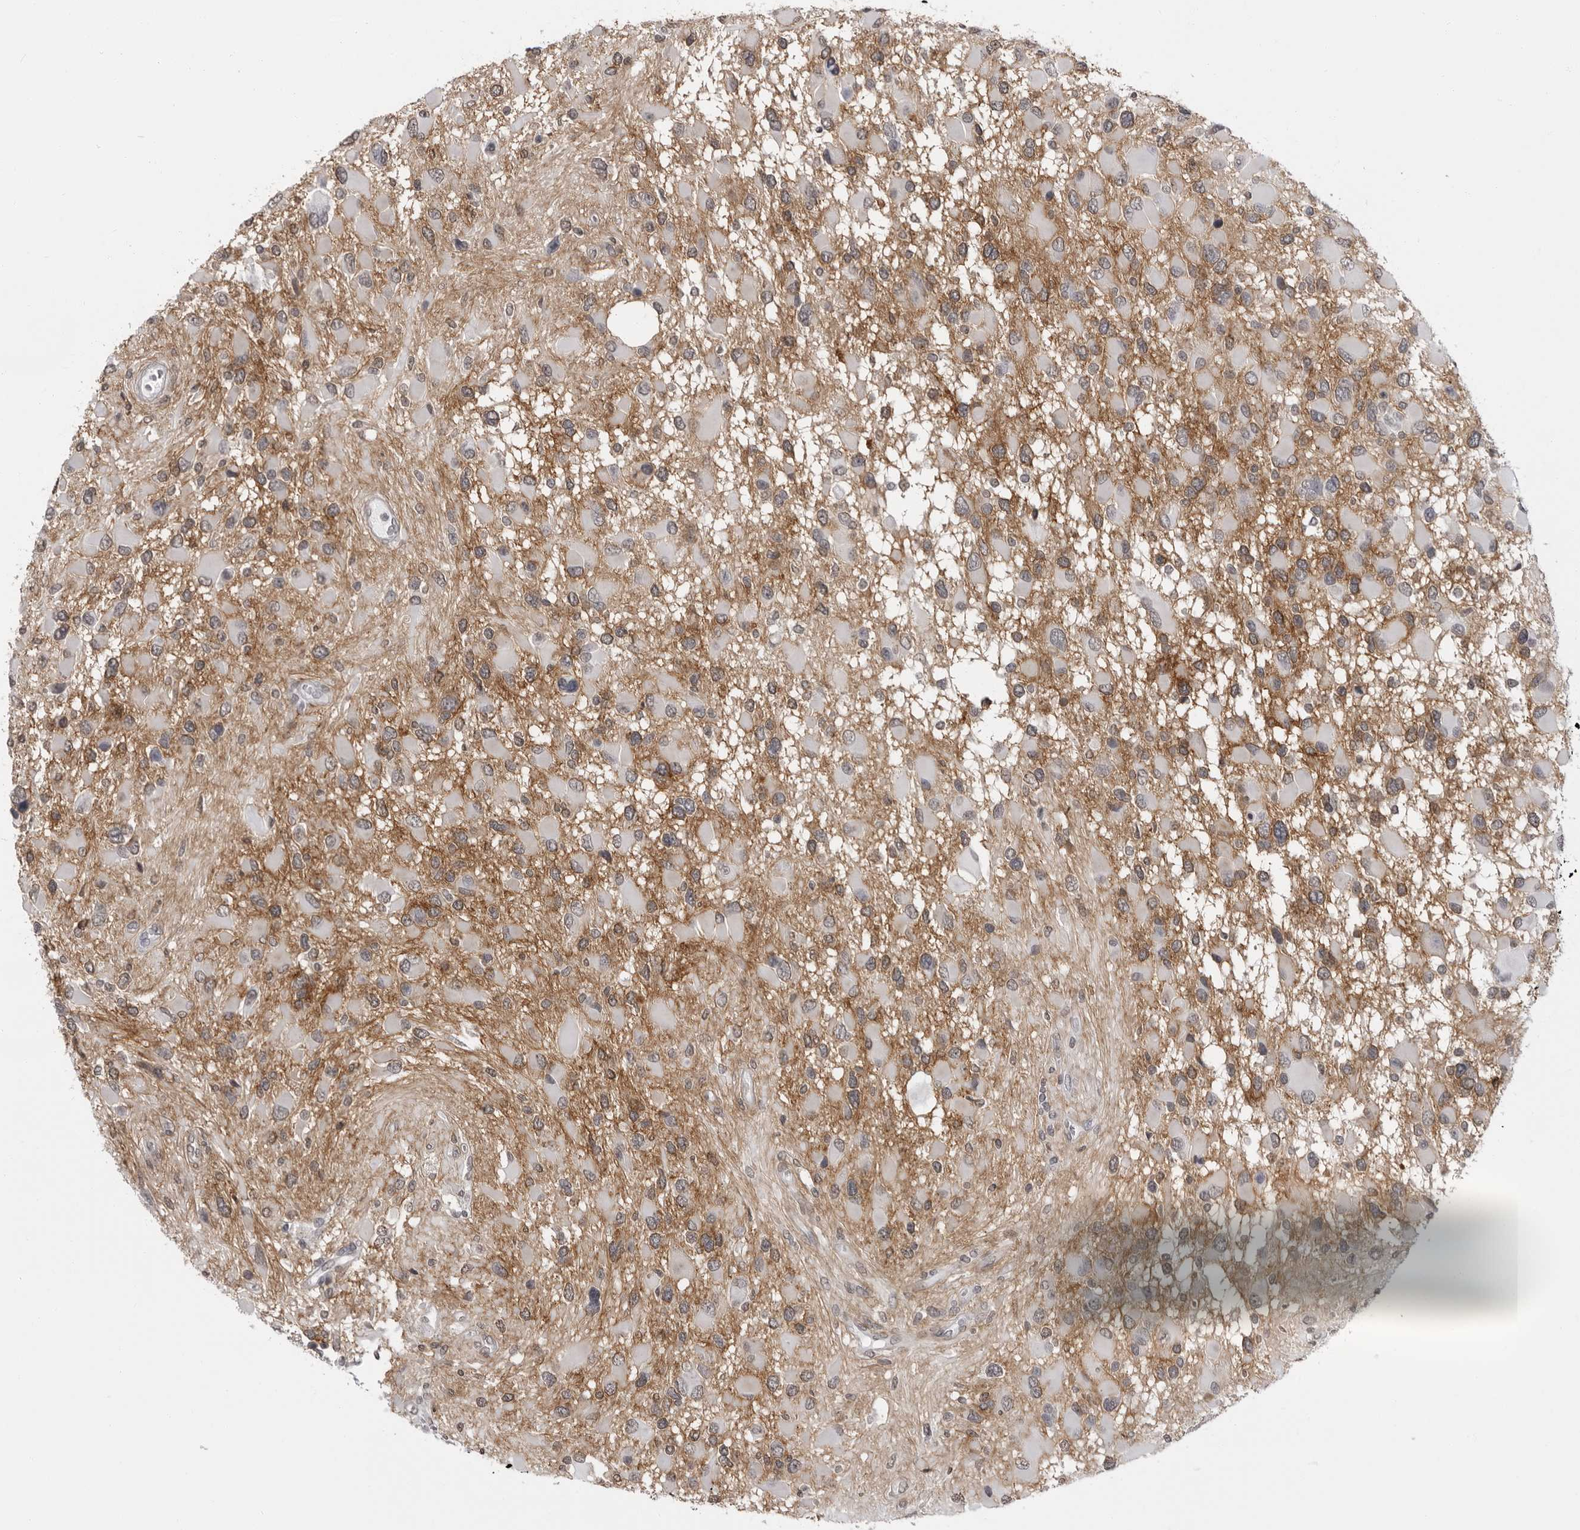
{"staining": {"intensity": "moderate", "quantity": "25%-75%", "location": "cytoplasmic/membranous"}, "tissue": "glioma", "cell_type": "Tumor cells", "image_type": "cancer", "snomed": [{"axis": "morphology", "description": "Glioma, malignant, High grade"}, {"axis": "topography", "description": "Brain"}], "caption": "Malignant glioma (high-grade) tissue shows moderate cytoplasmic/membranous staining in about 25%-75% of tumor cells", "gene": "HEPACAM", "patient": {"sex": "male", "age": 53}}